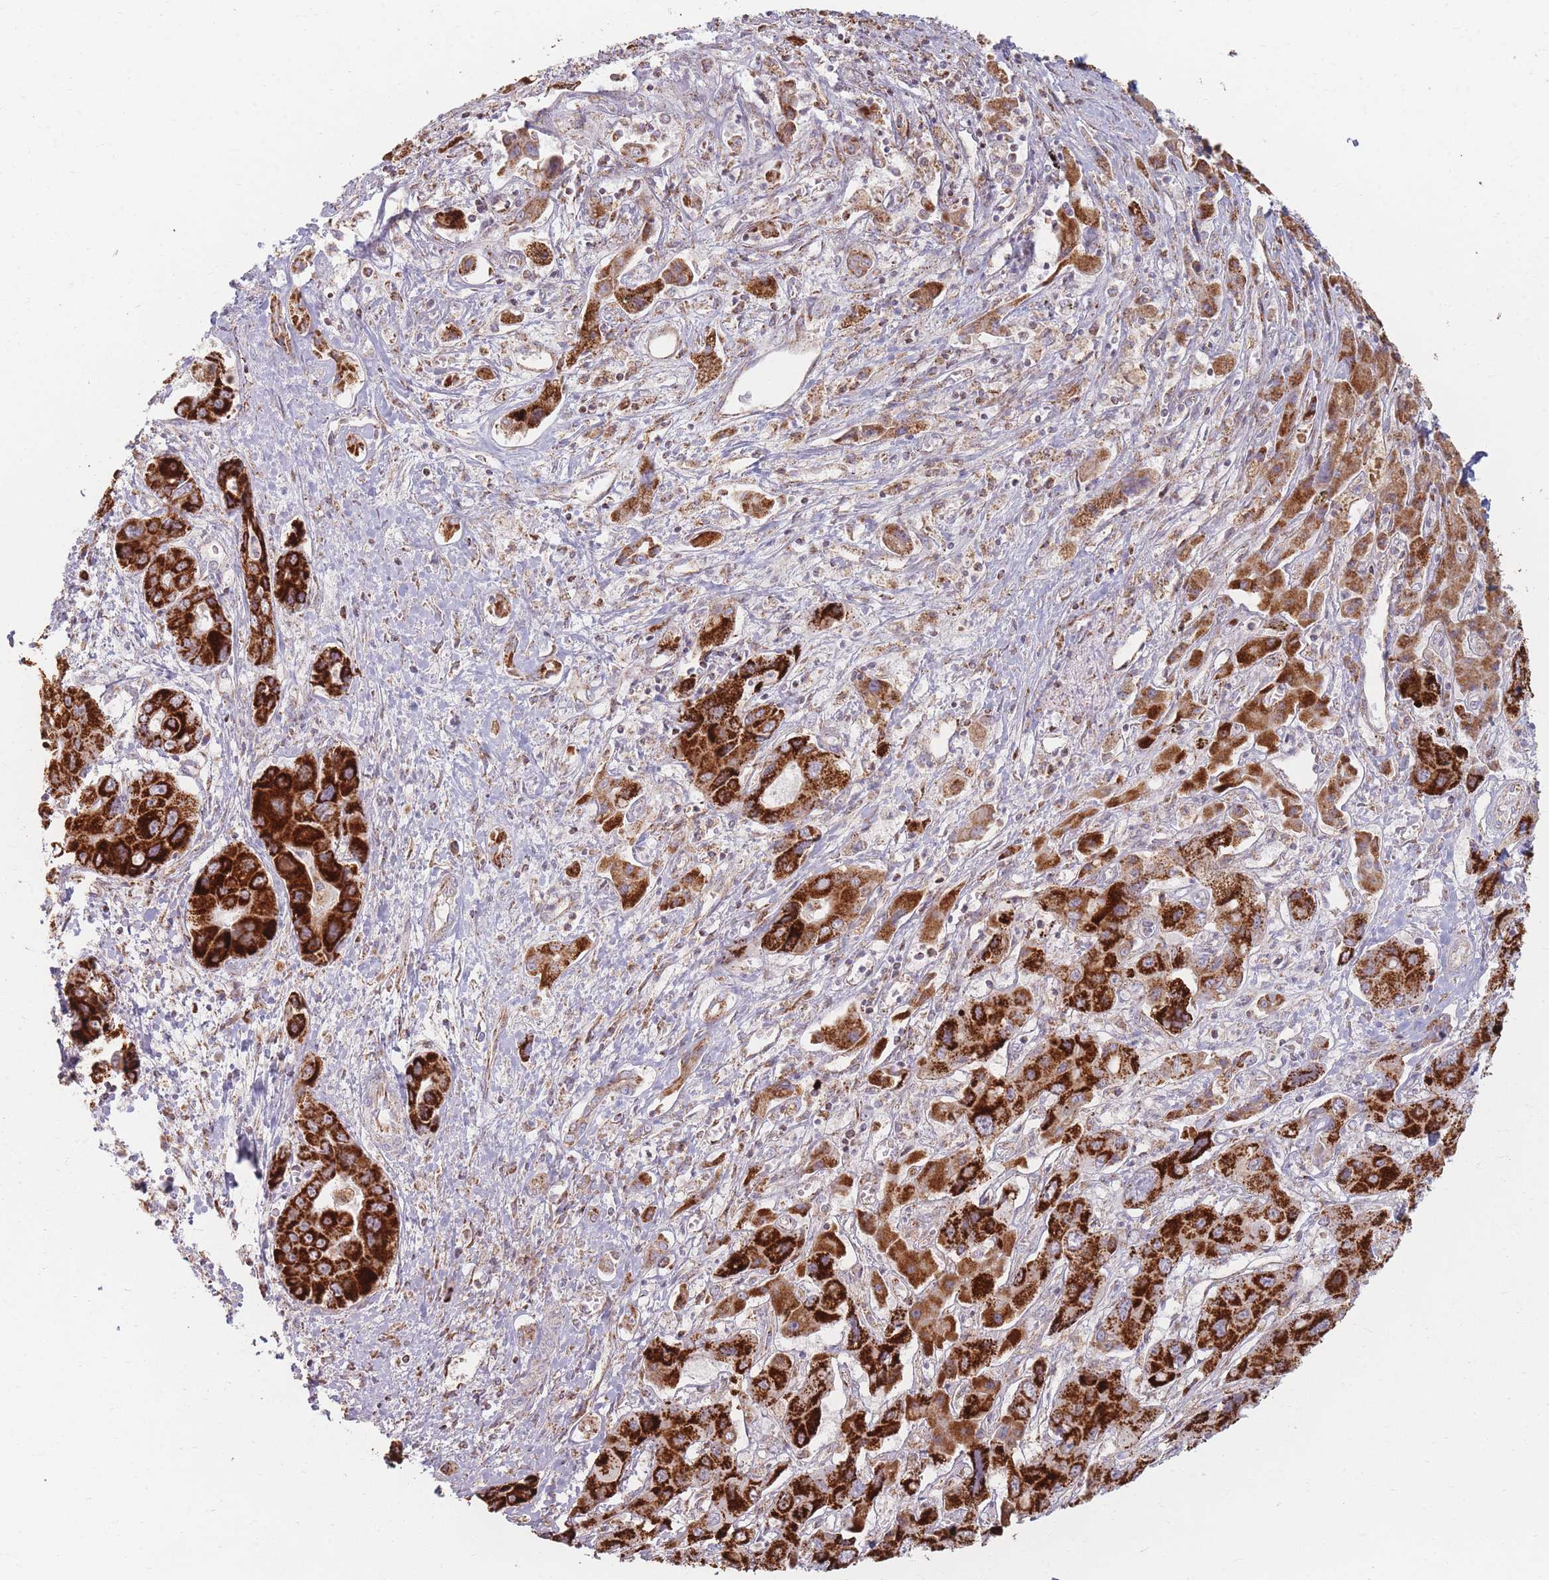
{"staining": {"intensity": "strong", "quantity": ">75%", "location": "cytoplasmic/membranous"}, "tissue": "liver cancer", "cell_type": "Tumor cells", "image_type": "cancer", "snomed": [{"axis": "morphology", "description": "Cholangiocarcinoma"}, {"axis": "topography", "description": "Liver"}], "caption": "IHC of human liver cholangiocarcinoma reveals high levels of strong cytoplasmic/membranous positivity in approximately >75% of tumor cells.", "gene": "ESRP2", "patient": {"sex": "male", "age": 67}}